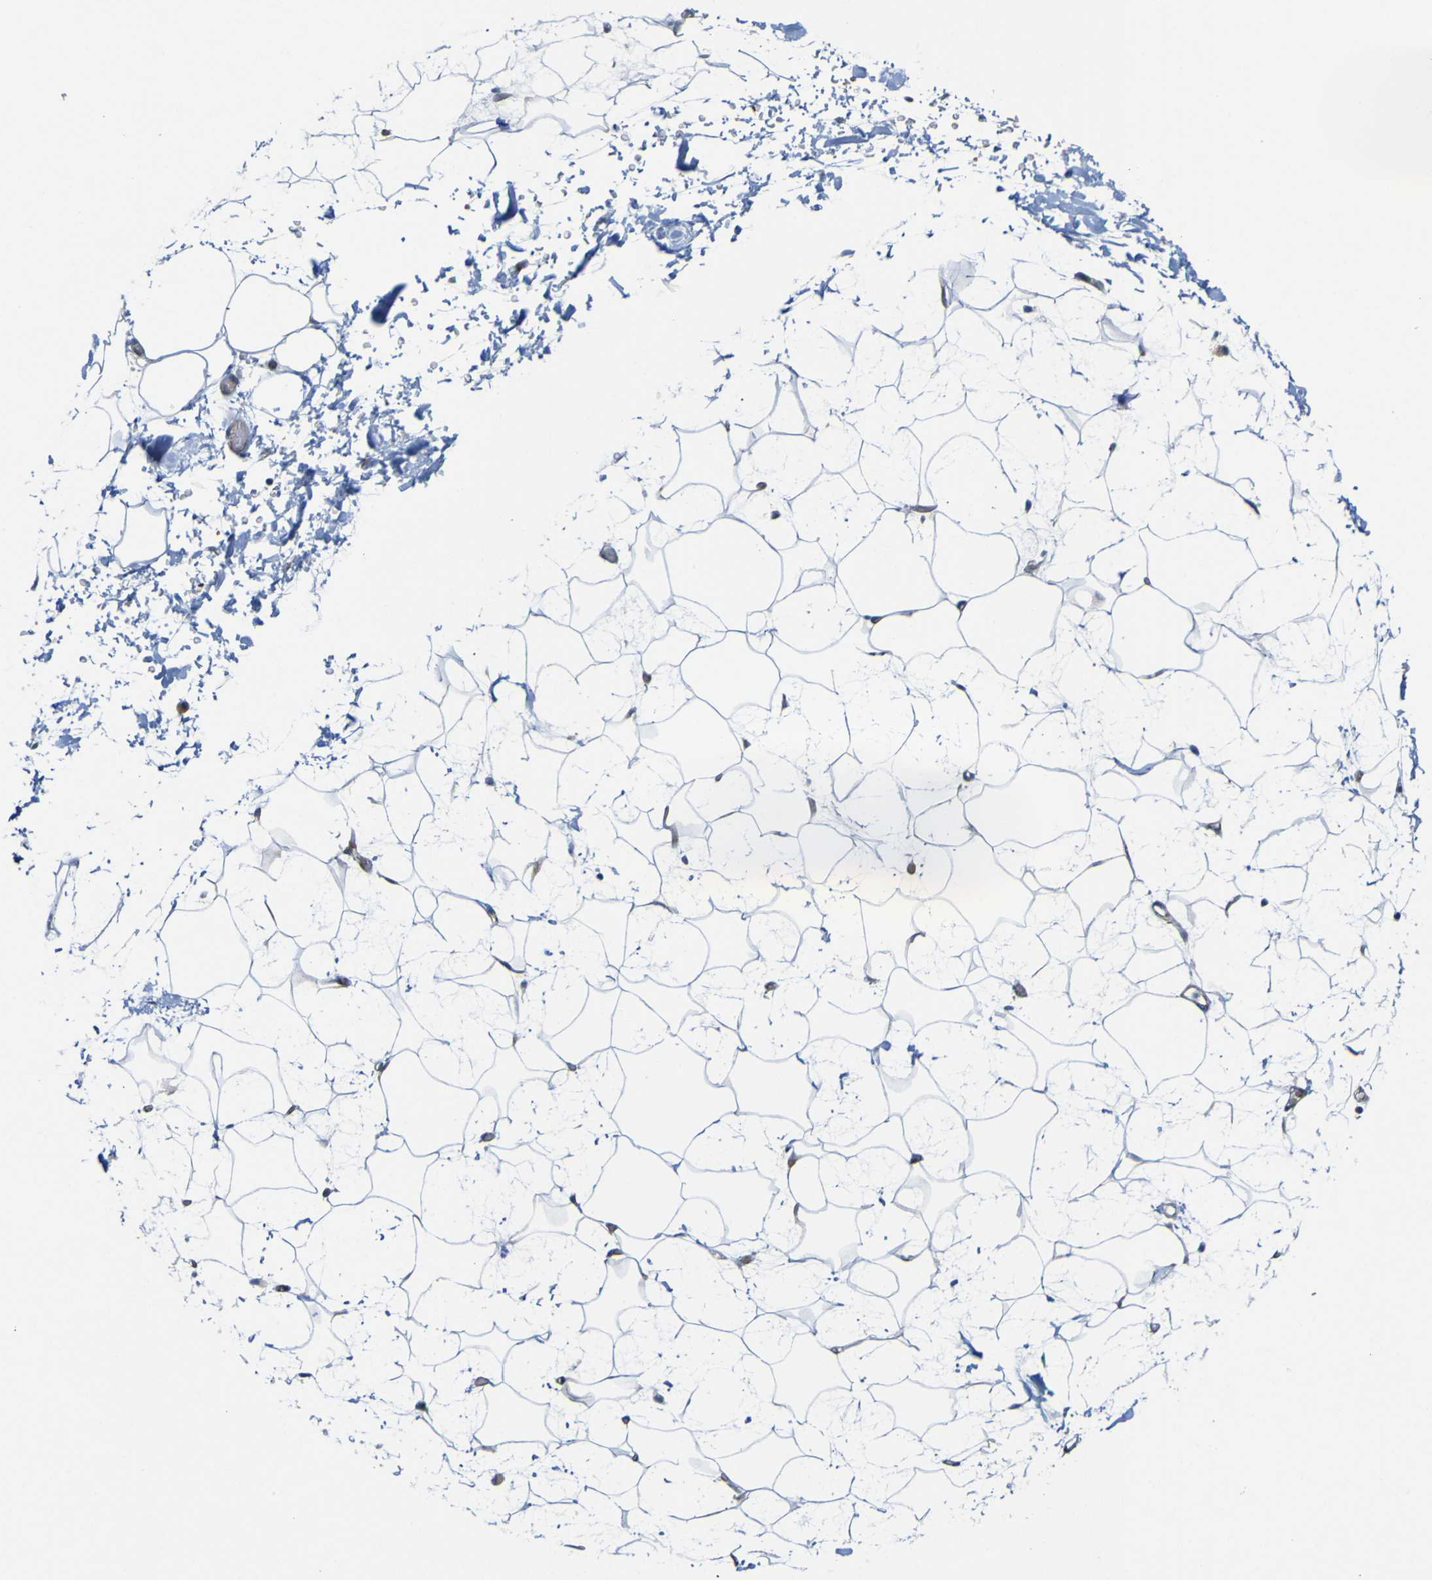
{"staining": {"intensity": "weak", "quantity": "25%-75%", "location": "cytoplasmic/membranous"}, "tissue": "adipose tissue", "cell_type": "Adipocytes", "image_type": "normal", "snomed": [{"axis": "morphology", "description": "Normal tissue, NOS"}, {"axis": "topography", "description": "Soft tissue"}], "caption": "This photomicrograph shows IHC staining of normal adipose tissue, with low weak cytoplasmic/membranous expression in about 25%-75% of adipocytes.", "gene": "KDM7A", "patient": {"sex": "male", "age": 72}}